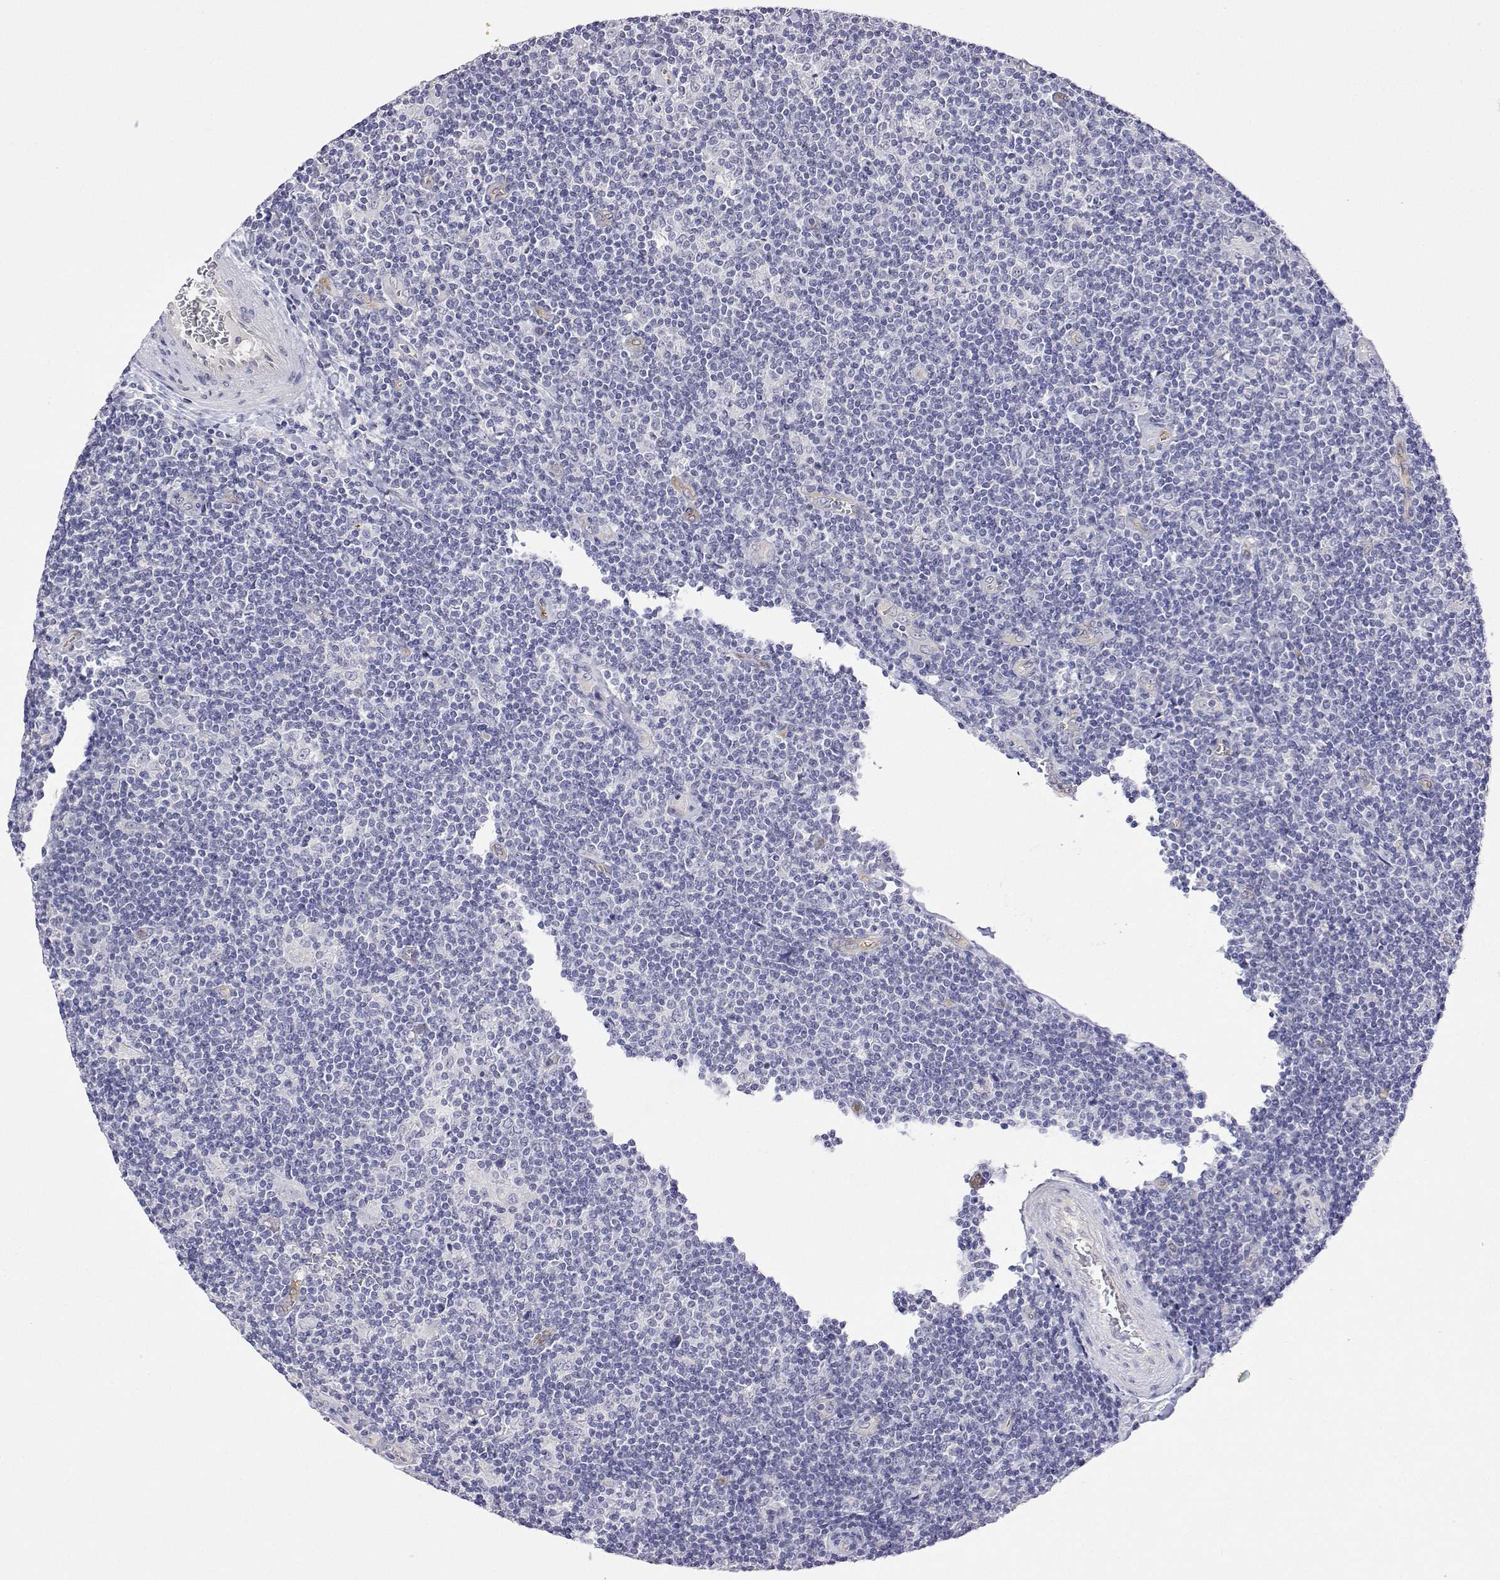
{"staining": {"intensity": "negative", "quantity": "none", "location": "none"}, "tissue": "lymphoma", "cell_type": "Tumor cells", "image_type": "cancer", "snomed": [{"axis": "morphology", "description": "Hodgkin's disease, NOS"}, {"axis": "topography", "description": "Lymph node"}], "caption": "Tumor cells are negative for protein expression in human Hodgkin's disease.", "gene": "PLCB1", "patient": {"sex": "male", "age": 40}}